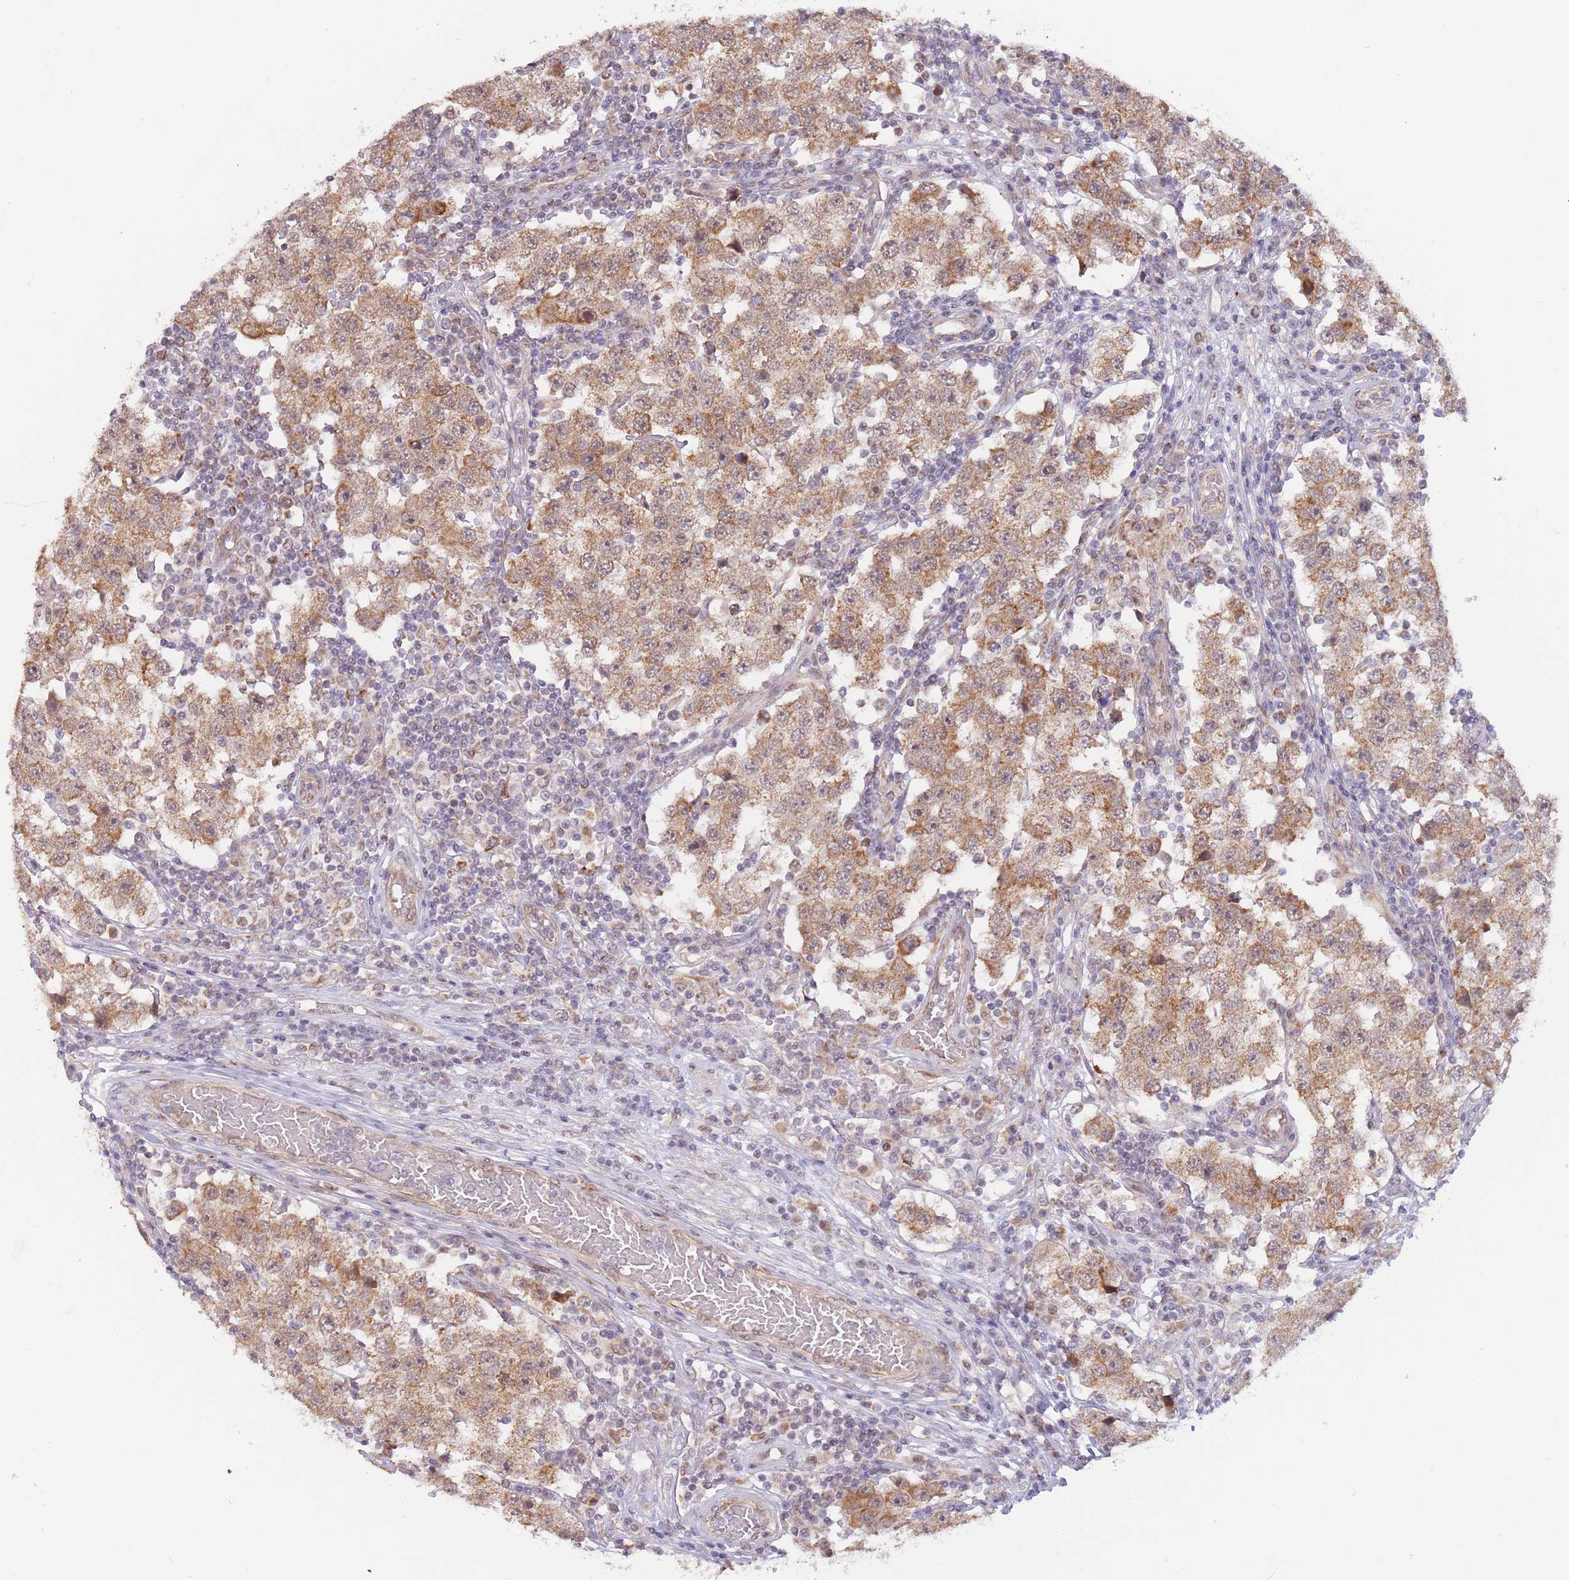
{"staining": {"intensity": "moderate", "quantity": ">75%", "location": "cytoplasmic/membranous"}, "tissue": "testis cancer", "cell_type": "Tumor cells", "image_type": "cancer", "snomed": [{"axis": "morphology", "description": "Seminoma, NOS"}, {"axis": "topography", "description": "Testis"}], "caption": "Protein expression analysis of testis seminoma displays moderate cytoplasmic/membranous staining in about >75% of tumor cells.", "gene": "UQCC3", "patient": {"sex": "male", "age": 34}}